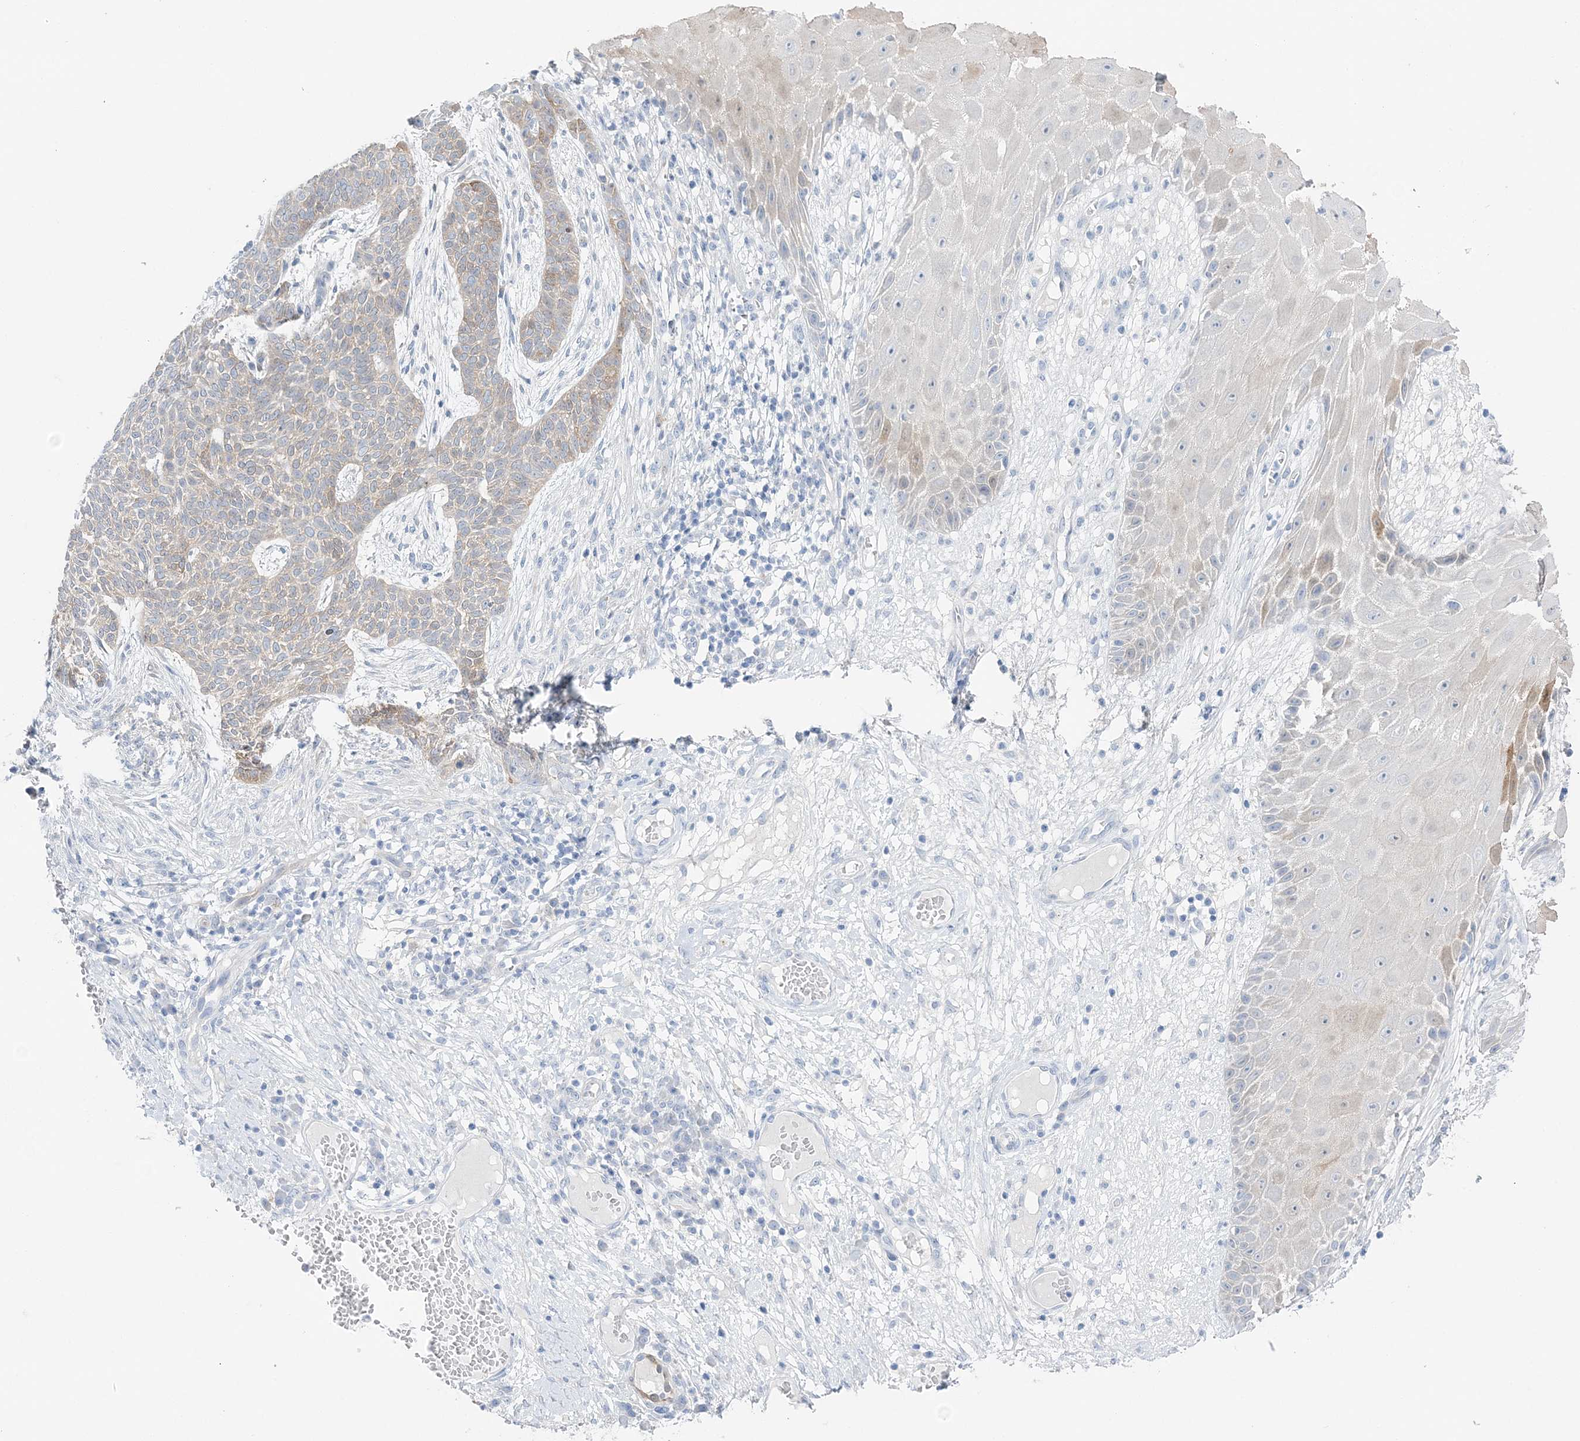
{"staining": {"intensity": "weak", "quantity": "<25%", "location": "cytoplasmic/membranous"}, "tissue": "skin cancer", "cell_type": "Tumor cells", "image_type": "cancer", "snomed": [{"axis": "morphology", "description": "Normal tissue, NOS"}, {"axis": "morphology", "description": "Basal cell carcinoma"}, {"axis": "topography", "description": "Skin"}], "caption": "This is an immunohistochemistry (IHC) photomicrograph of basal cell carcinoma (skin). There is no positivity in tumor cells.", "gene": "HMGCS1", "patient": {"sex": "male", "age": 64}}